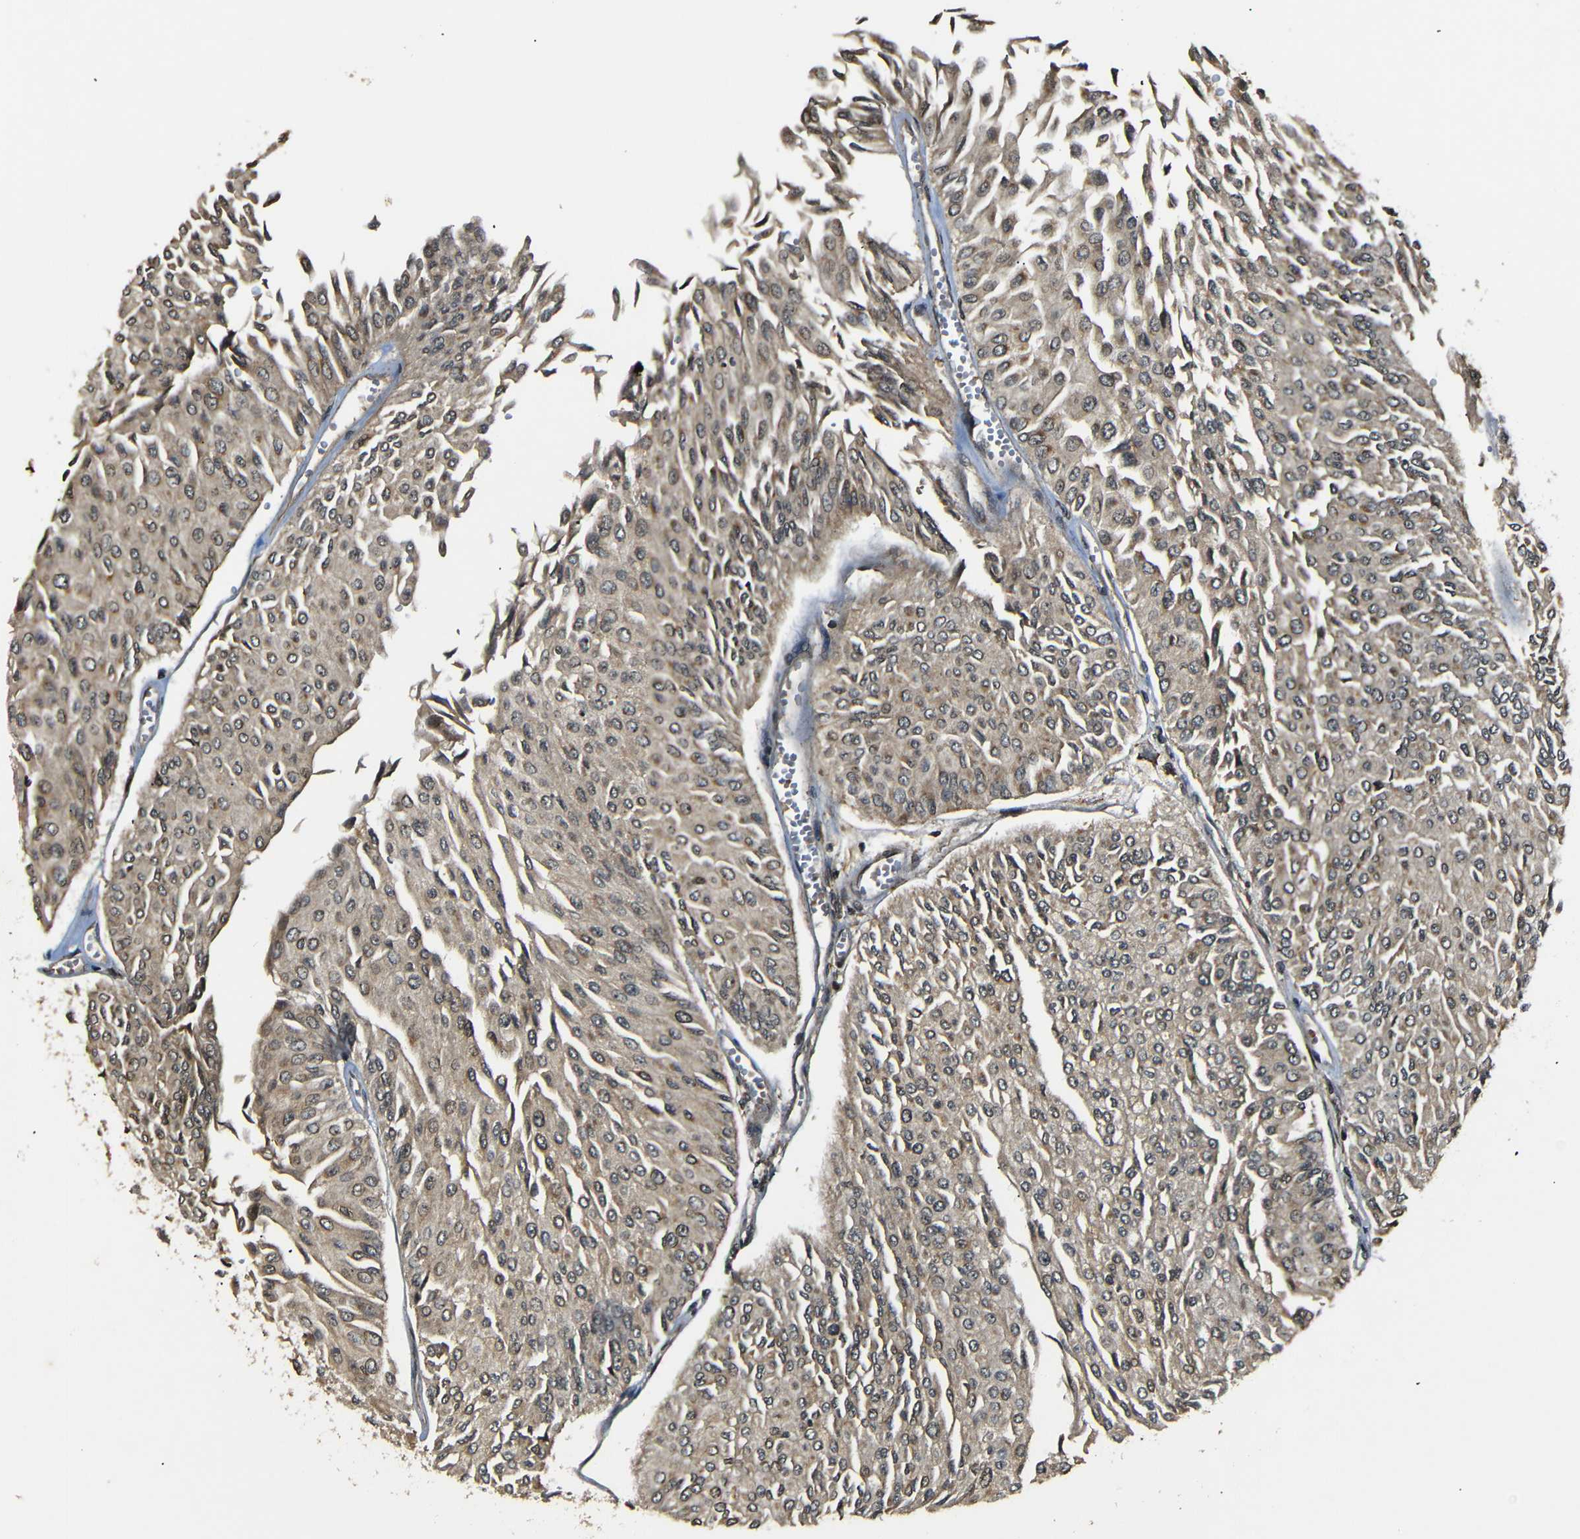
{"staining": {"intensity": "weak", "quantity": ">75%", "location": "cytoplasmic/membranous"}, "tissue": "urothelial cancer", "cell_type": "Tumor cells", "image_type": "cancer", "snomed": [{"axis": "morphology", "description": "Urothelial carcinoma, Low grade"}, {"axis": "topography", "description": "Urinary bladder"}], "caption": "Urothelial cancer stained with a brown dye demonstrates weak cytoplasmic/membranous positive expression in approximately >75% of tumor cells.", "gene": "TANK", "patient": {"sex": "male", "age": 67}}